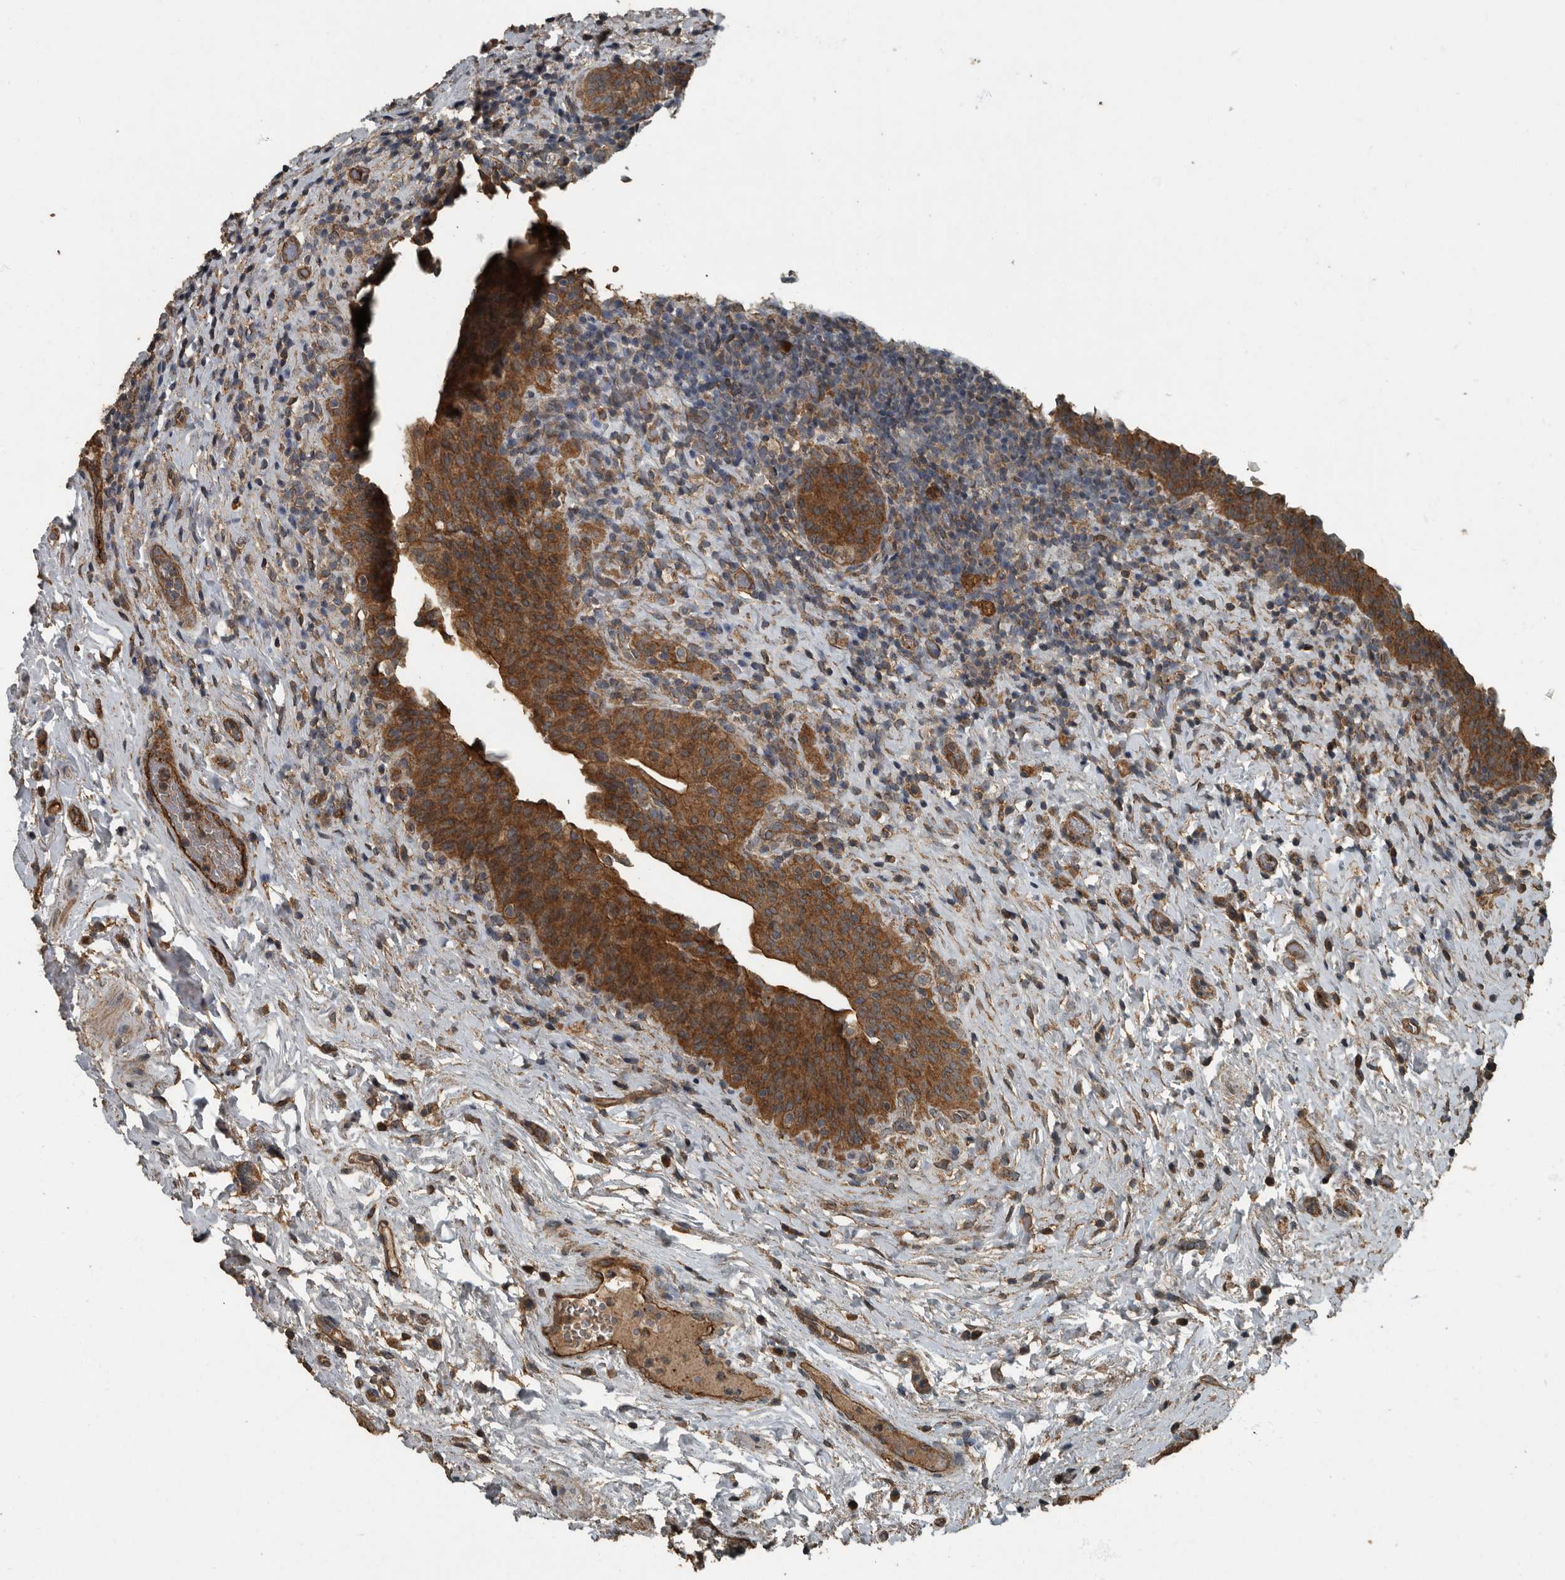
{"staining": {"intensity": "strong", "quantity": ">75%", "location": "cytoplasmic/membranous"}, "tissue": "urinary bladder", "cell_type": "Urothelial cells", "image_type": "normal", "snomed": [{"axis": "morphology", "description": "Normal tissue, NOS"}, {"axis": "topography", "description": "Urinary bladder"}], "caption": "A photomicrograph of human urinary bladder stained for a protein reveals strong cytoplasmic/membranous brown staining in urothelial cells. Nuclei are stained in blue.", "gene": "IL15RA", "patient": {"sex": "male", "age": 83}}